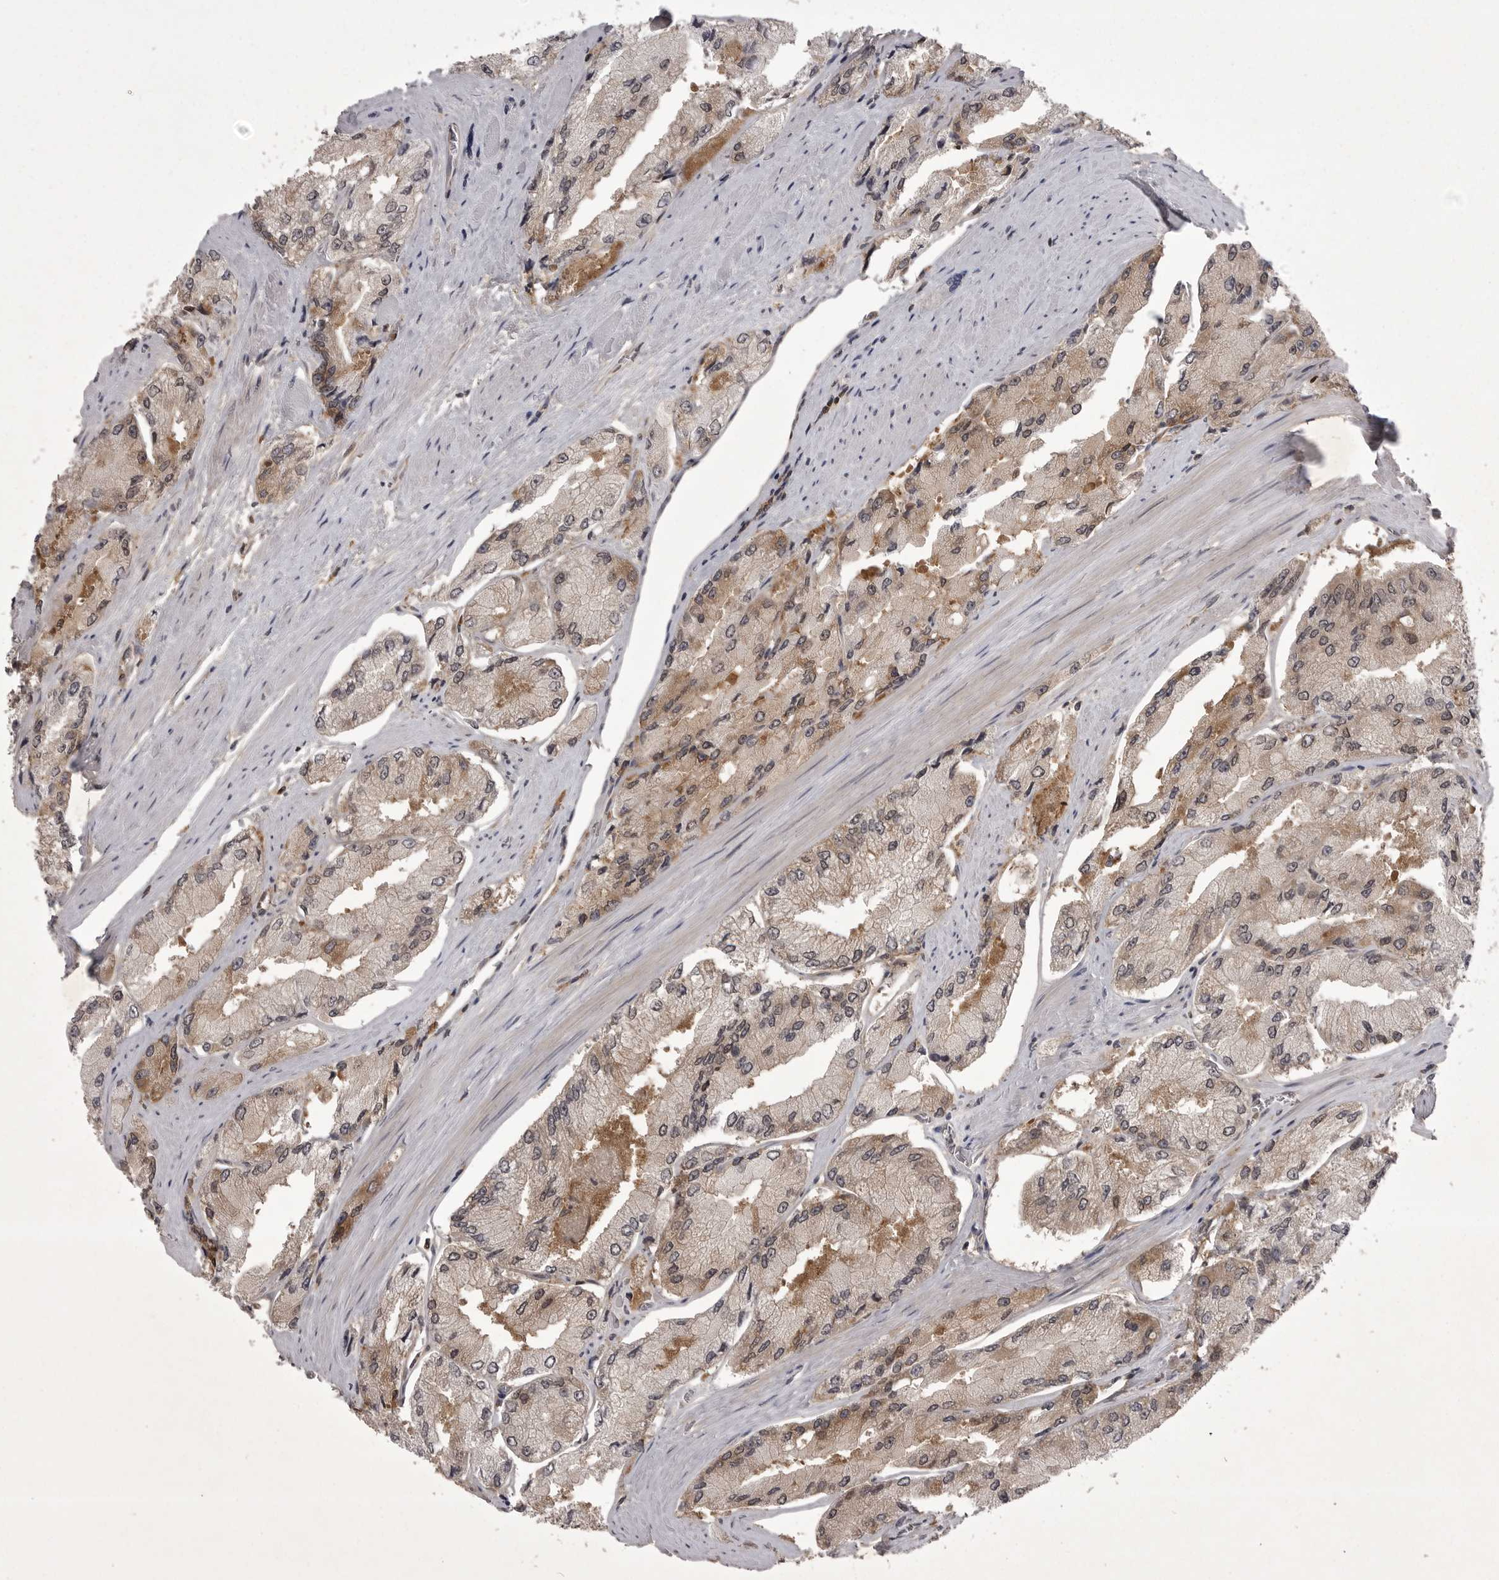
{"staining": {"intensity": "moderate", "quantity": "25%-75%", "location": "cytoplasmic/membranous"}, "tissue": "prostate cancer", "cell_type": "Tumor cells", "image_type": "cancer", "snomed": [{"axis": "morphology", "description": "Adenocarcinoma, High grade"}, {"axis": "topography", "description": "Prostate"}], "caption": "High-power microscopy captured an immunohistochemistry photomicrograph of prostate cancer, revealing moderate cytoplasmic/membranous positivity in approximately 25%-75% of tumor cells.", "gene": "STK24", "patient": {"sex": "male", "age": 58}}